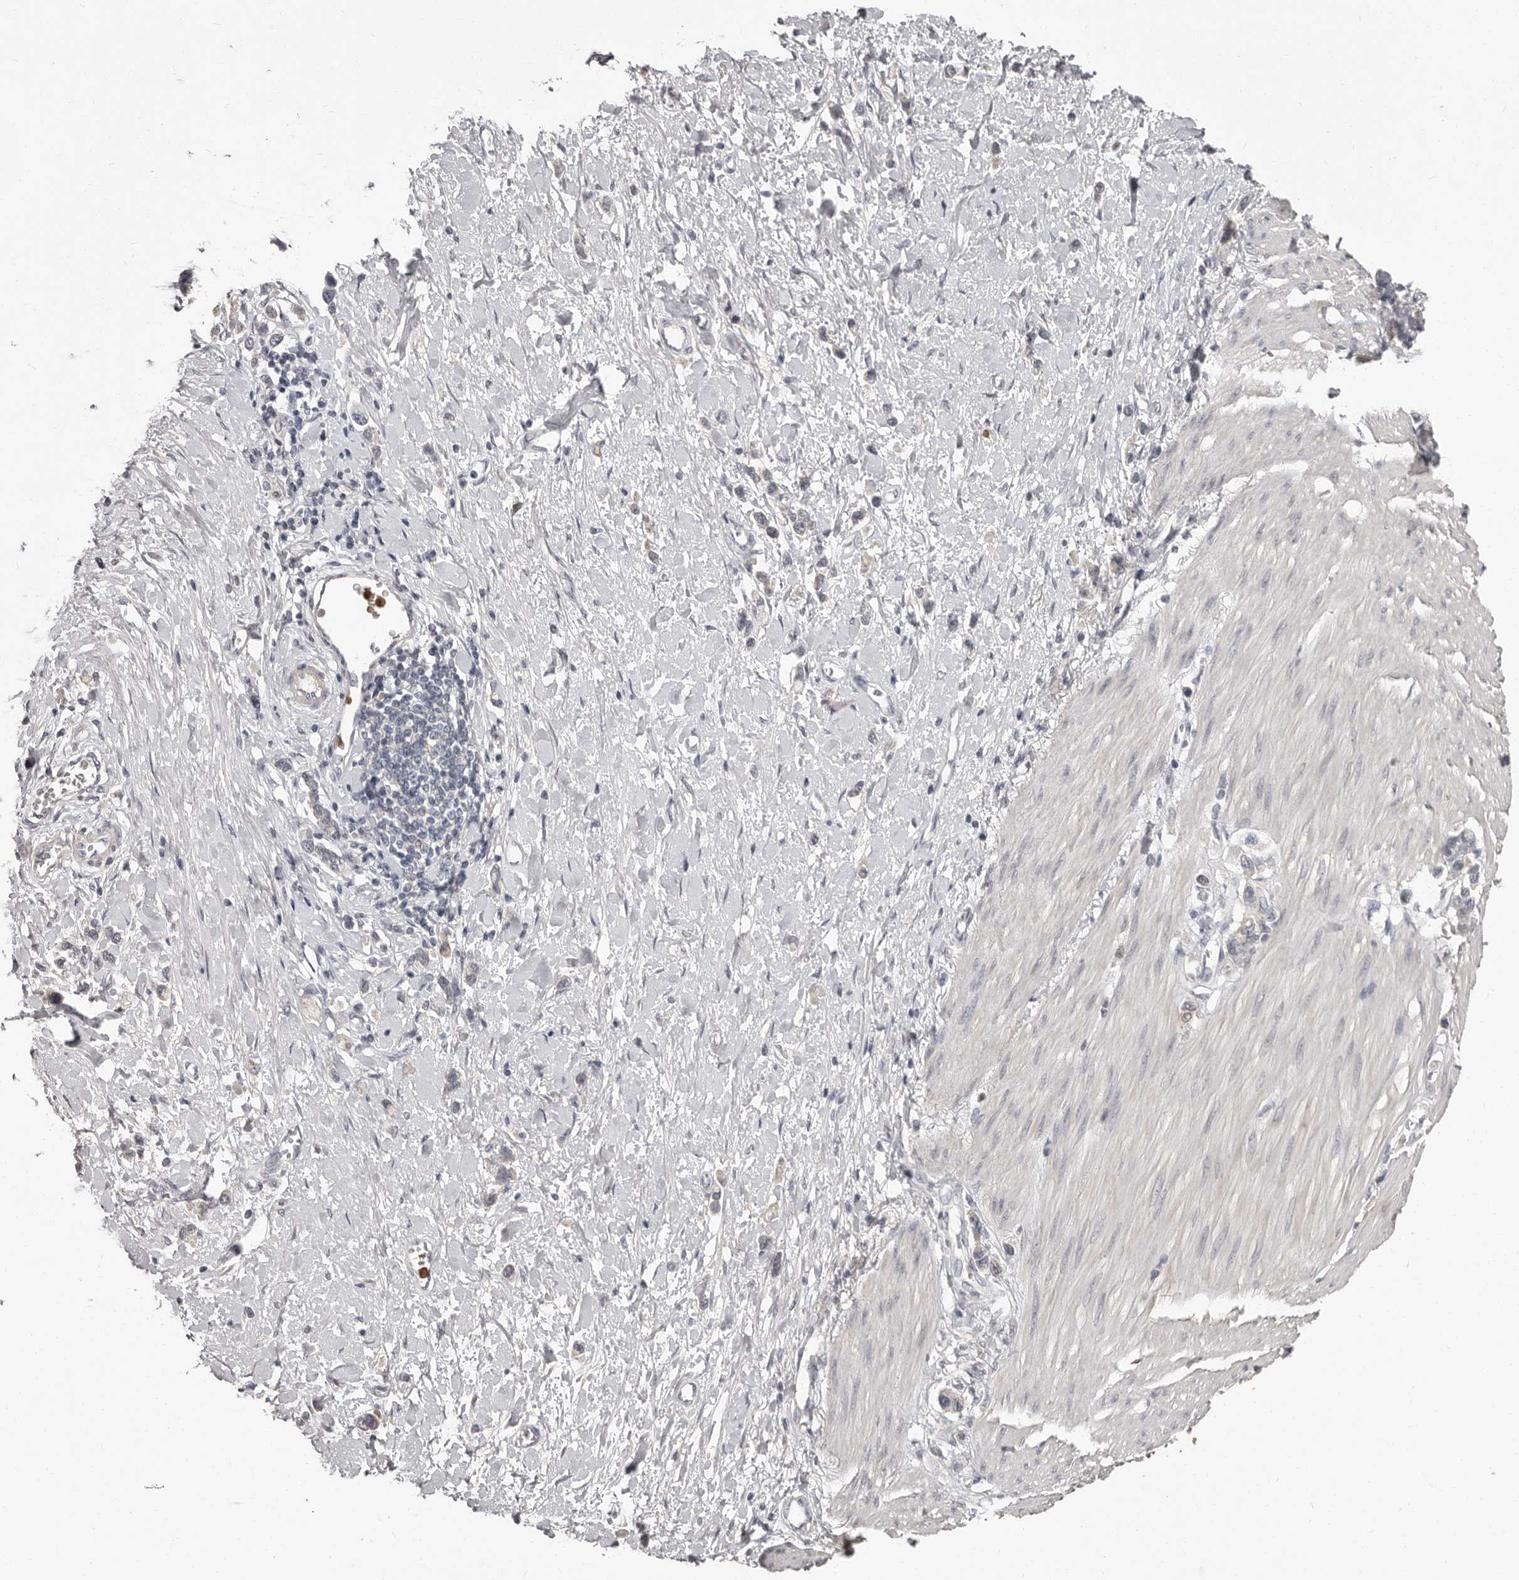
{"staining": {"intensity": "negative", "quantity": "none", "location": "none"}, "tissue": "stomach cancer", "cell_type": "Tumor cells", "image_type": "cancer", "snomed": [{"axis": "morphology", "description": "Adenocarcinoma, NOS"}, {"axis": "topography", "description": "Stomach"}], "caption": "The immunohistochemistry (IHC) image has no significant positivity in tumor cells of stomach cancer tissue. (DAB (3,3'-diaminobenzidine) immunohistochemistry (IHC) visualized using brightfield microscopy, high magnification).", "gene": "GPR157", "patient": {"sex": "female", "age": 65}}